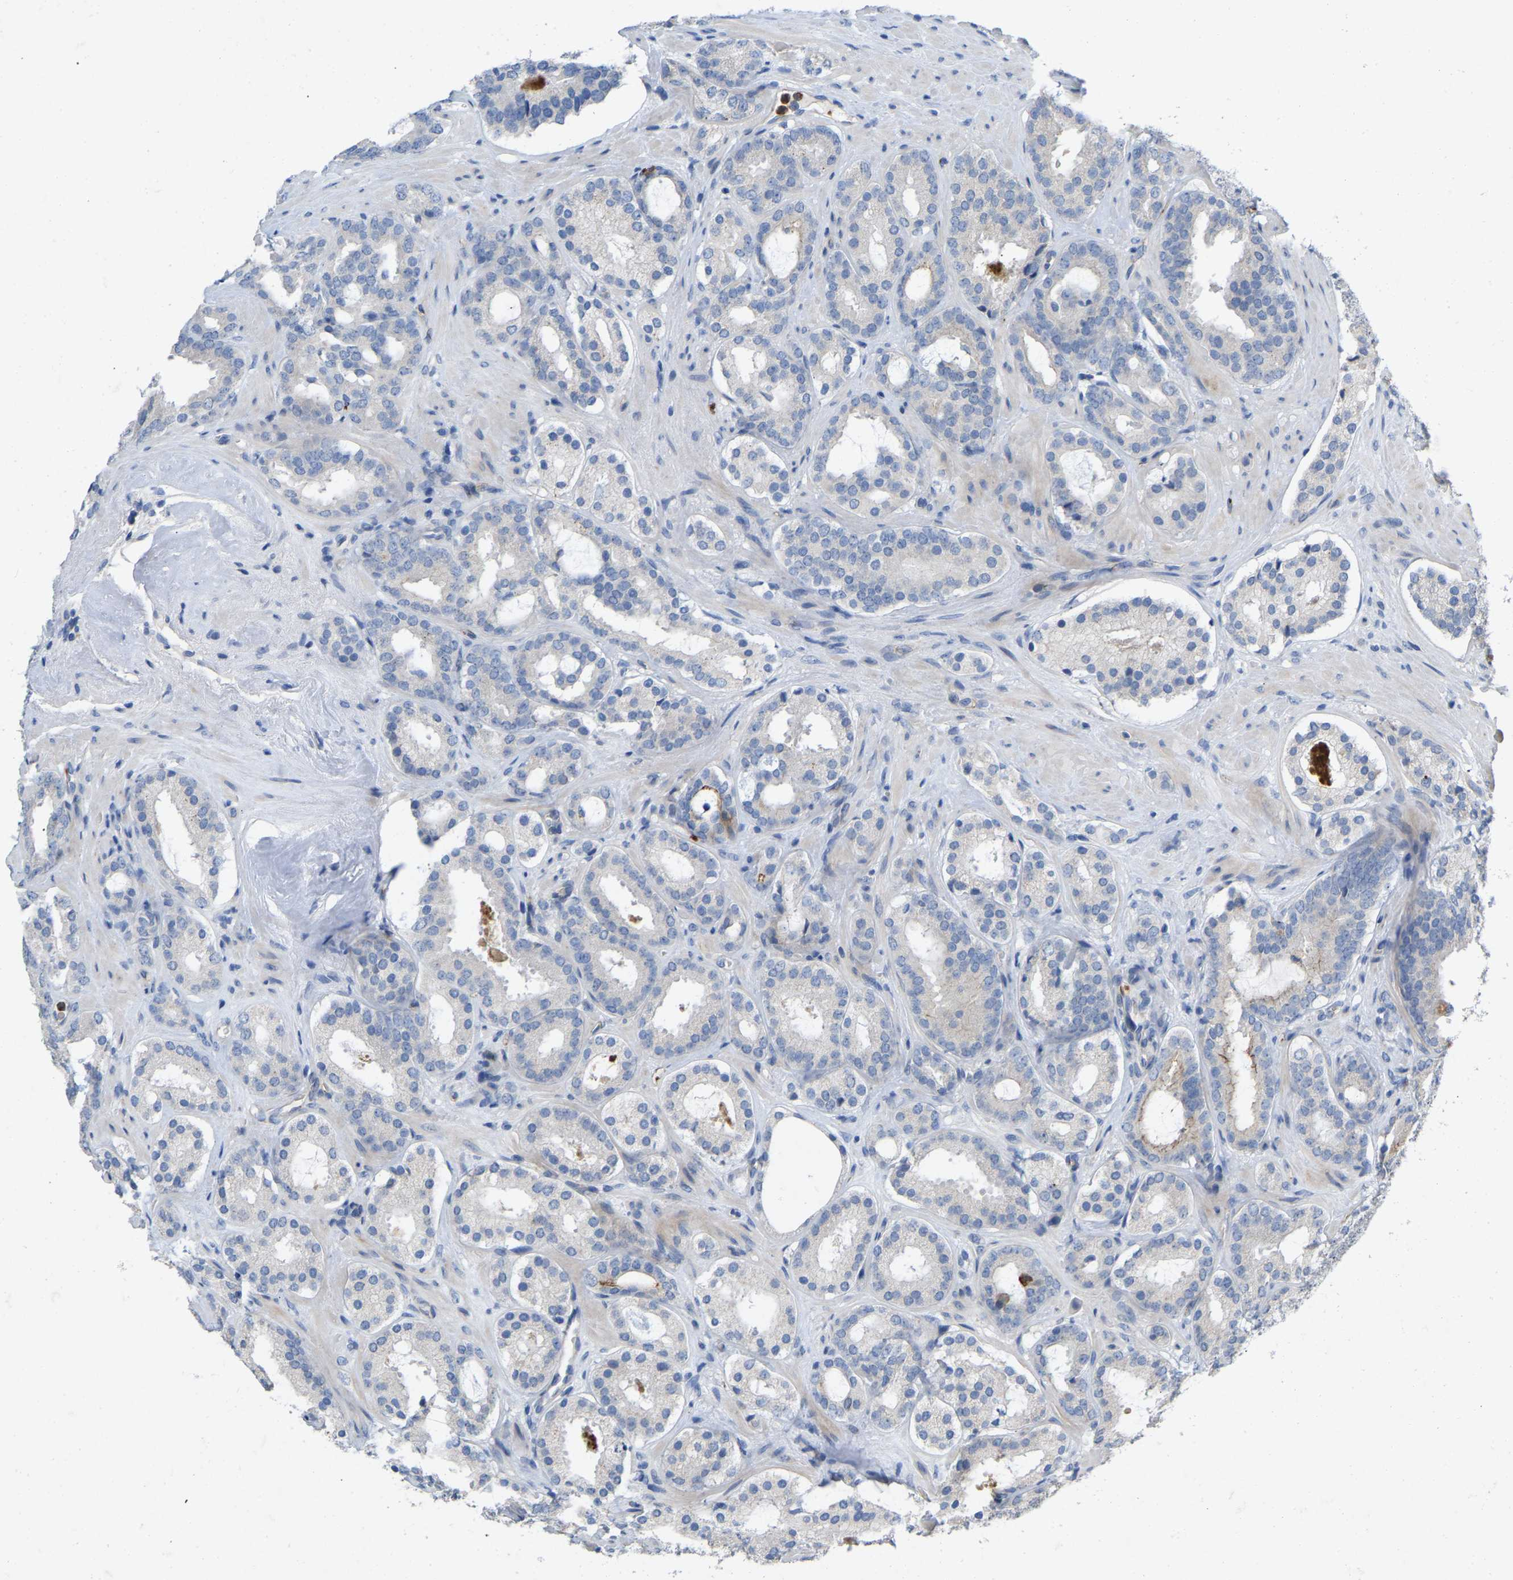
{"staining": {"intensity": "negative", "quantity": "none", "location": "none"}, "tissue": "prostate cancer", "cell_type": "Tumor cells", "image_type": "cancer", "snomed": [{"axis": "morphology", "description": "Adenocarcinoma, Low grade"}, {"axis": "topography", "description": "Prostate"}], "caption": "IHC of human low-grade adenocarcinoma (prostate) displays no staining in tumor cells.", "gene": "RHEB", "patient": {"sex": "male", "age": 69}}